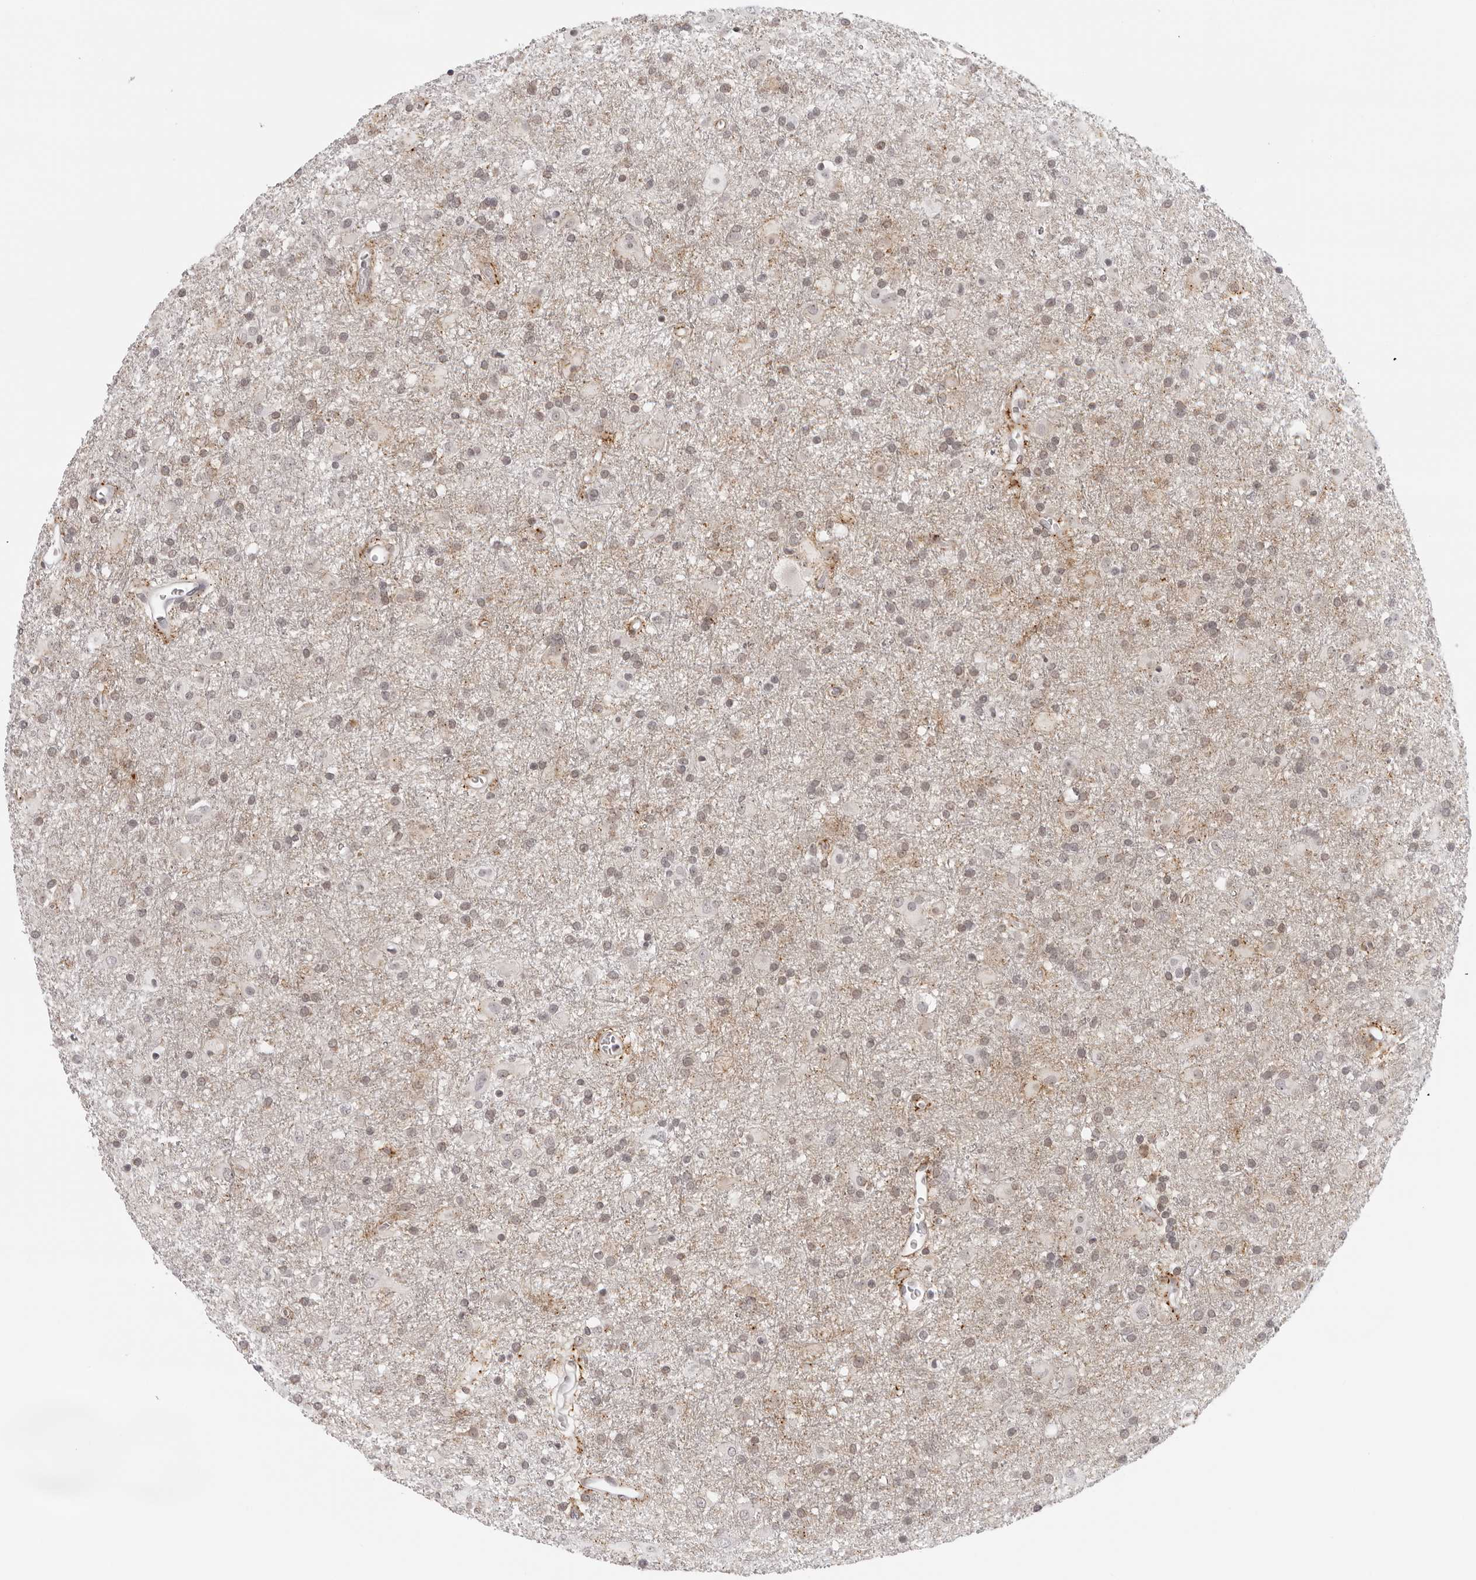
{"staining": {"intensity": "weak", "quantity": ">75%", "location": "cytoplasmic/membranous,nuclear"}, "tissue": "glioma", "cell_type": "Tumor cells", "image_type": "cancer", "snomed": [{"axis": "morphology", "description": "Glioma, malignant, Low grade"}, {"axis": "topography", "description": "Brain"}], "caption": "Protein expression analysis of human glioma reveals weak cytoplasmic/membranous and nuclear staining in approximately >75% of tumor cells.", "gene": "STRADB", "patient": {"sex": "male", "age": 65}}